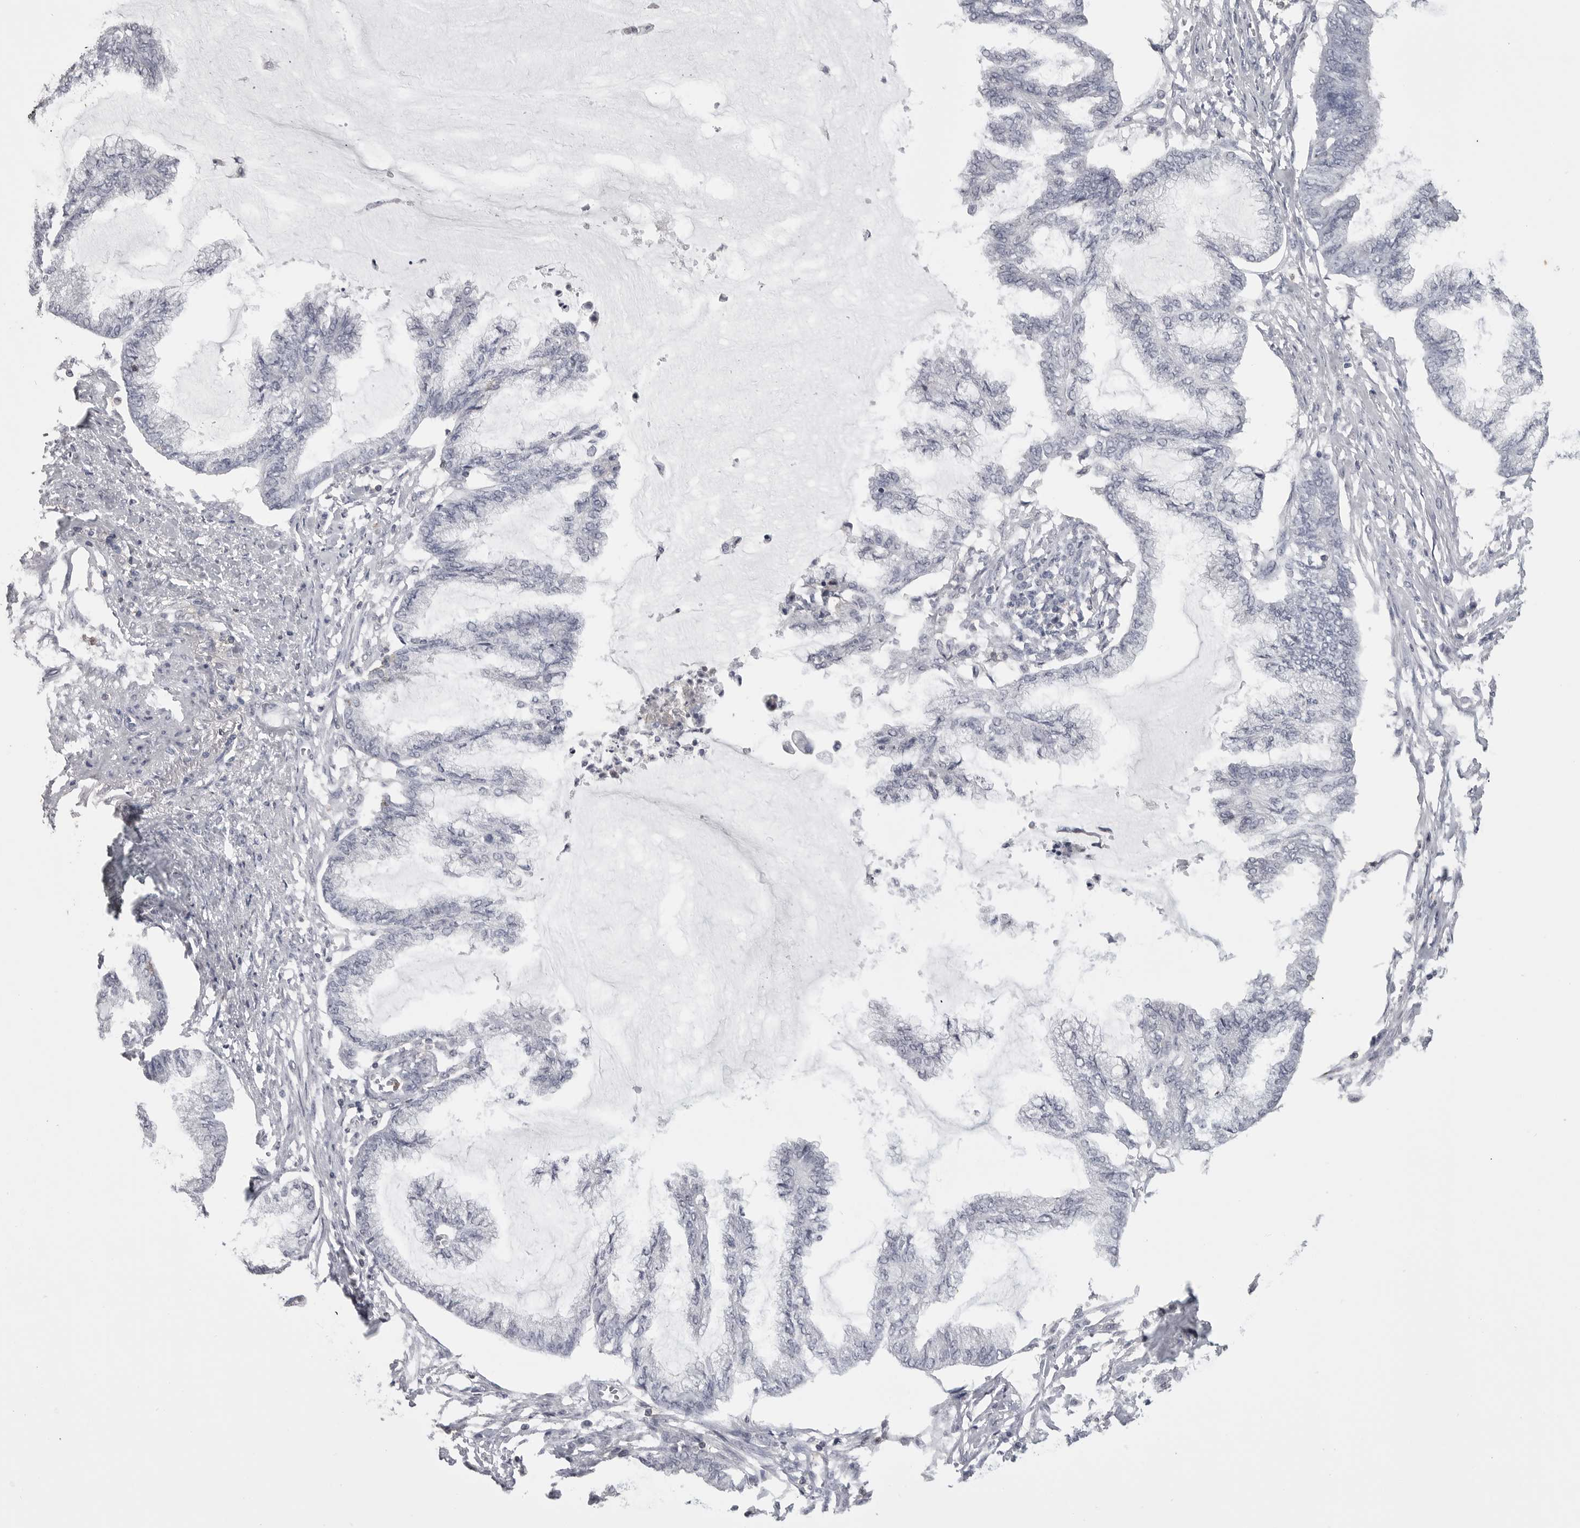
{"staining": {"intensity": "negative", "quantity": "none", "location": "none"}, "tissue": "endometrial cancer", "cell_type": "Tumor cells", "image_type": "cancer", "snomed": [{"axis": "morphology", "description": "Adenocarcinoma, NOS"}, {"axis": "topography", "description": "Endometrium"}], "caption": "An image of human adenocarcinoma (endometrial) is negative for staining in tumor cells.", "gene": "ITGAL", "patient": {"sex": "female", "age": 86}}